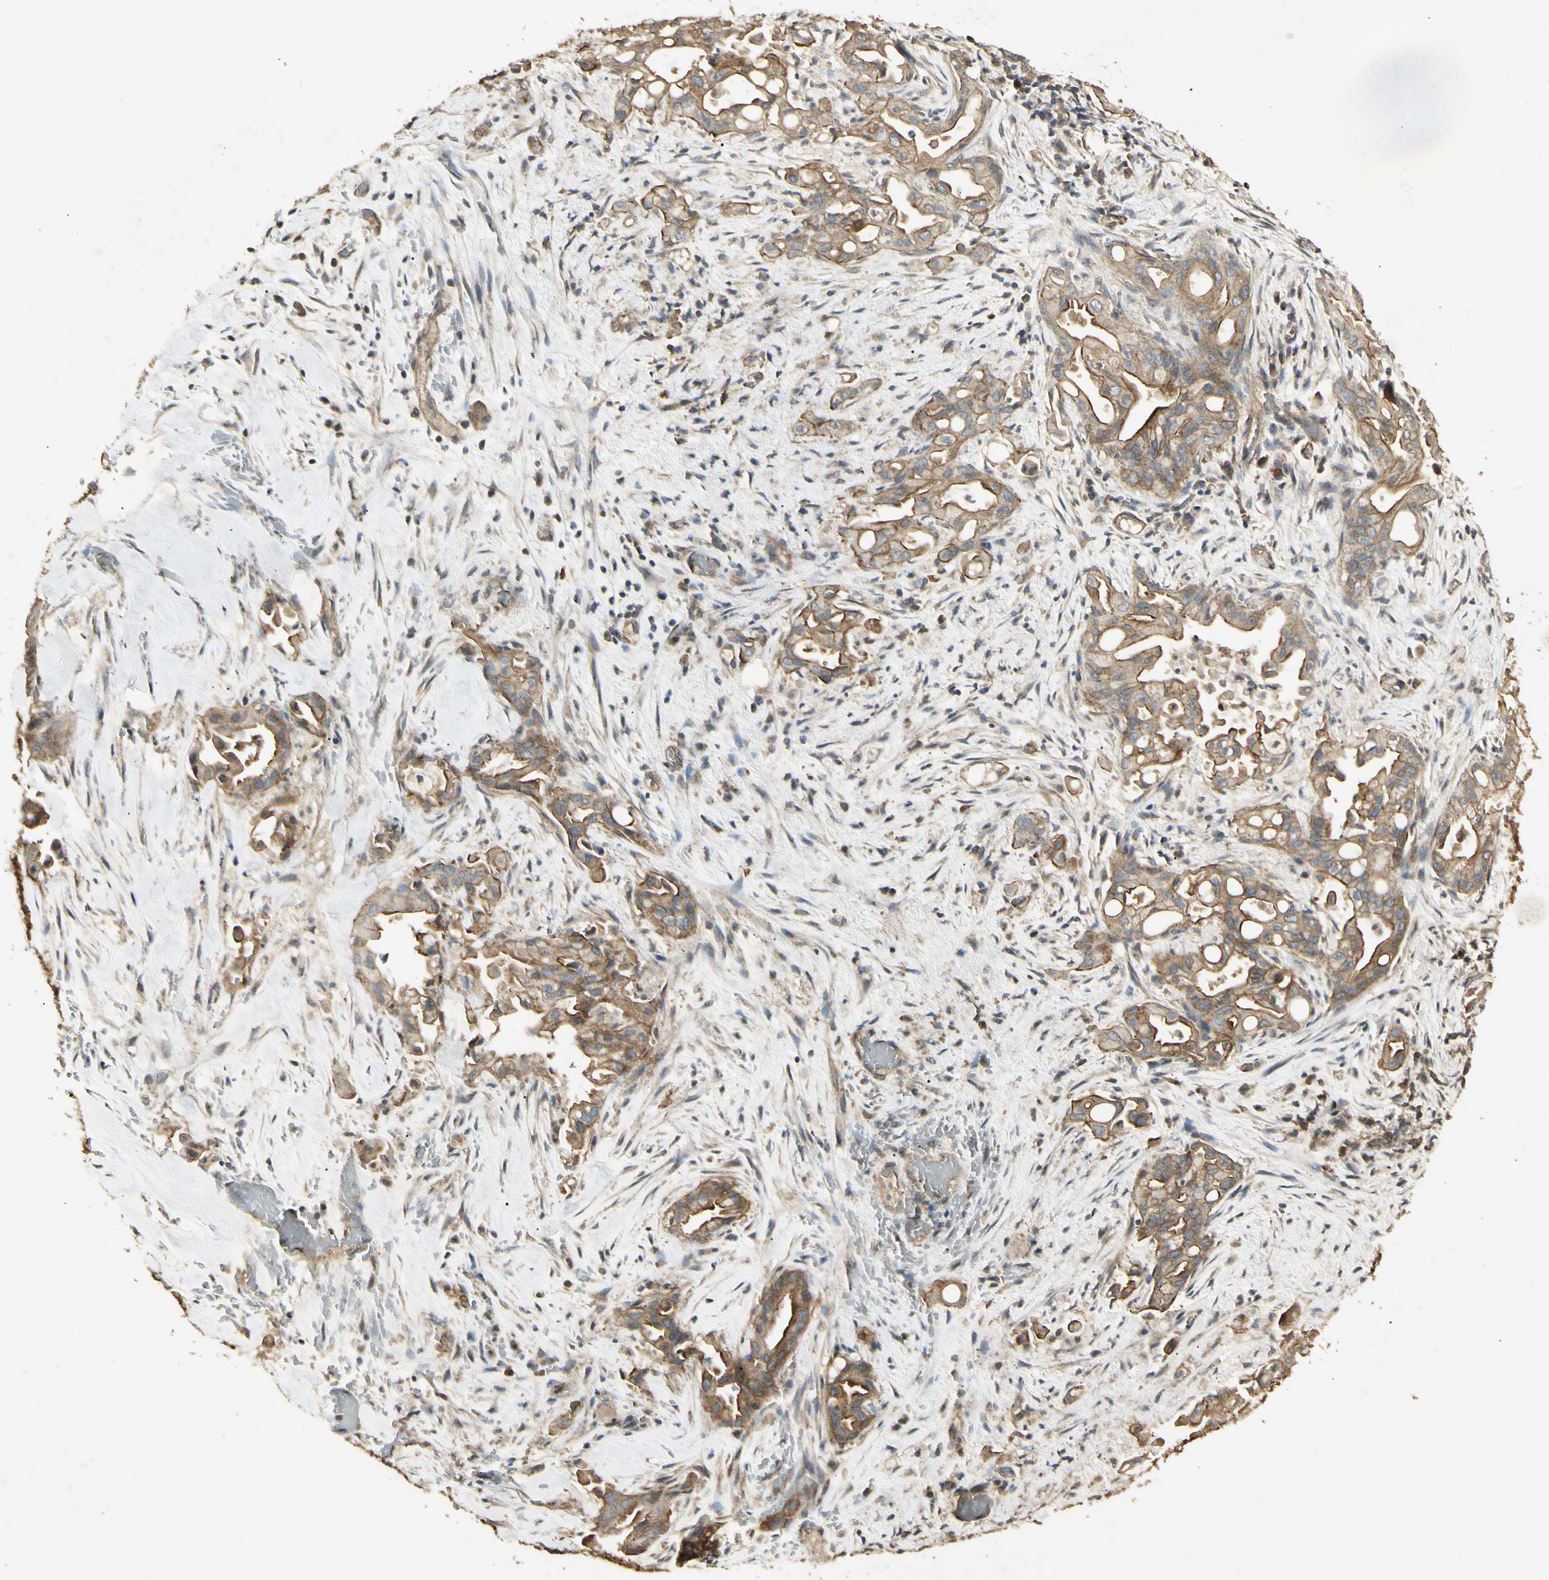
{"staining": {"intensity": "moderate", "quantity": ">75%", "location": "cytoplasmic/membranous"}, "tissue": "liver cancer", "cell_type": "Tumor cells", "image_type": "cancer", "snomed": [{"axis": "morphology", "description": "Cholangiocarcinoma"}, {"axis": "topography", "description": "Liver"}], "caption": "An immunohistochemistry micrograph of tumor tissue is shown. Protein staining in brown shows moderate cytoplasmic/membranous positivity in liver cancer within tumor cells. The protein of interest is stained brown, and the nuclei are stained in blue (DAB (3,3'-diaminobenzidine) IHC with brightfield microscopy, high magnification).", "gene": "RNF180", "patient": {"sex": "female", "age": 68}}